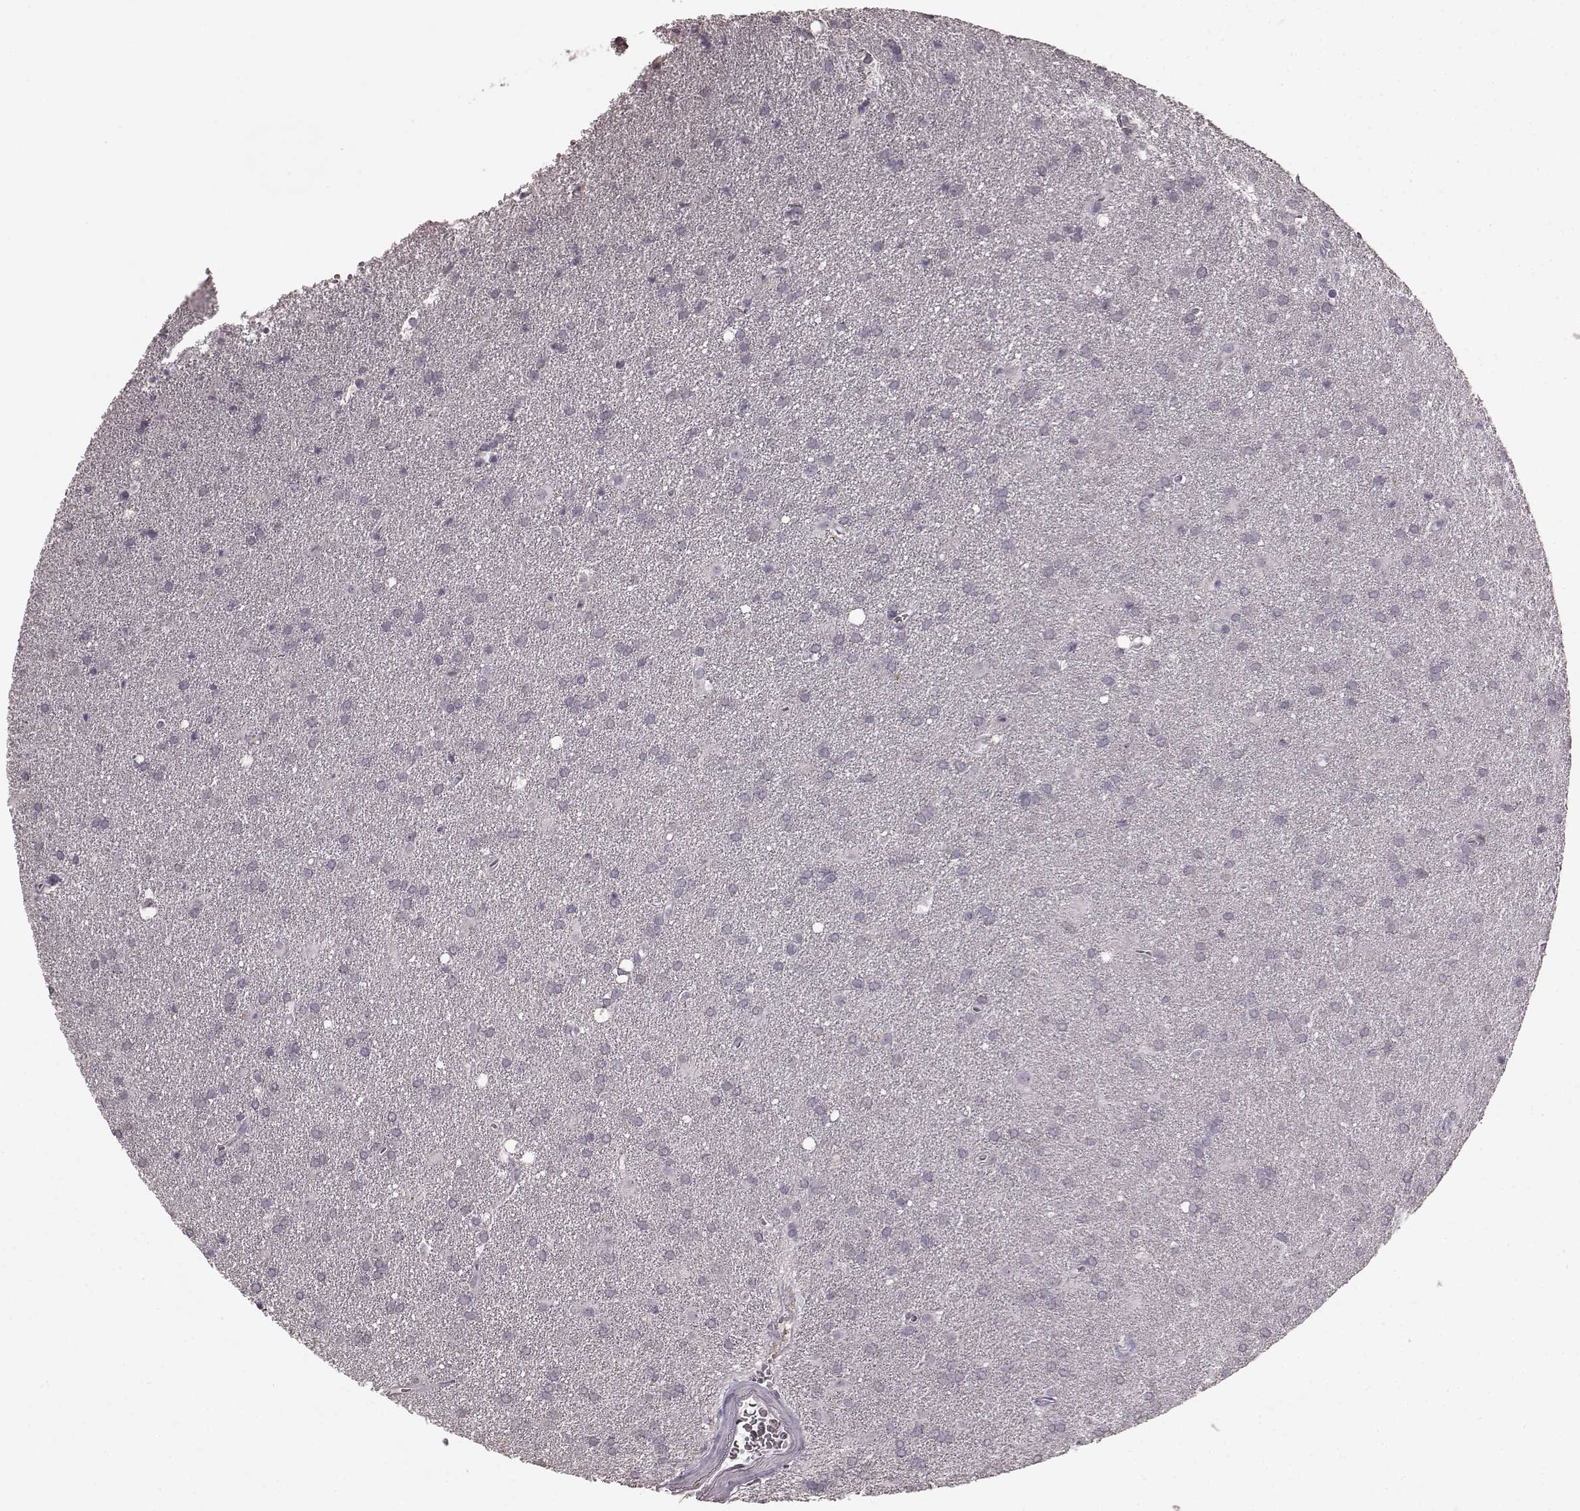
{"staining": {"intensity": "negative", "quantity": "none", "location": "none"}, "tissue": "glioma", "cell_type": "Tumor cells", "image_type": "cancer", "snomed": [{"axis": "morphology", "description": "Glioma, malignant, Low grade"}, {"axis": "topography", "description": "Brain"}], "caption": "A photomicrograph of human glioma is negative for staining in tumor cells. Brightfield microscopy of immunohistochemistry (IHC) stained with DAB (brown) and hematoxylin (blue), captured at high magnification.", "gene": "CD28", "patient": {"sex": "male", "age": 58}}